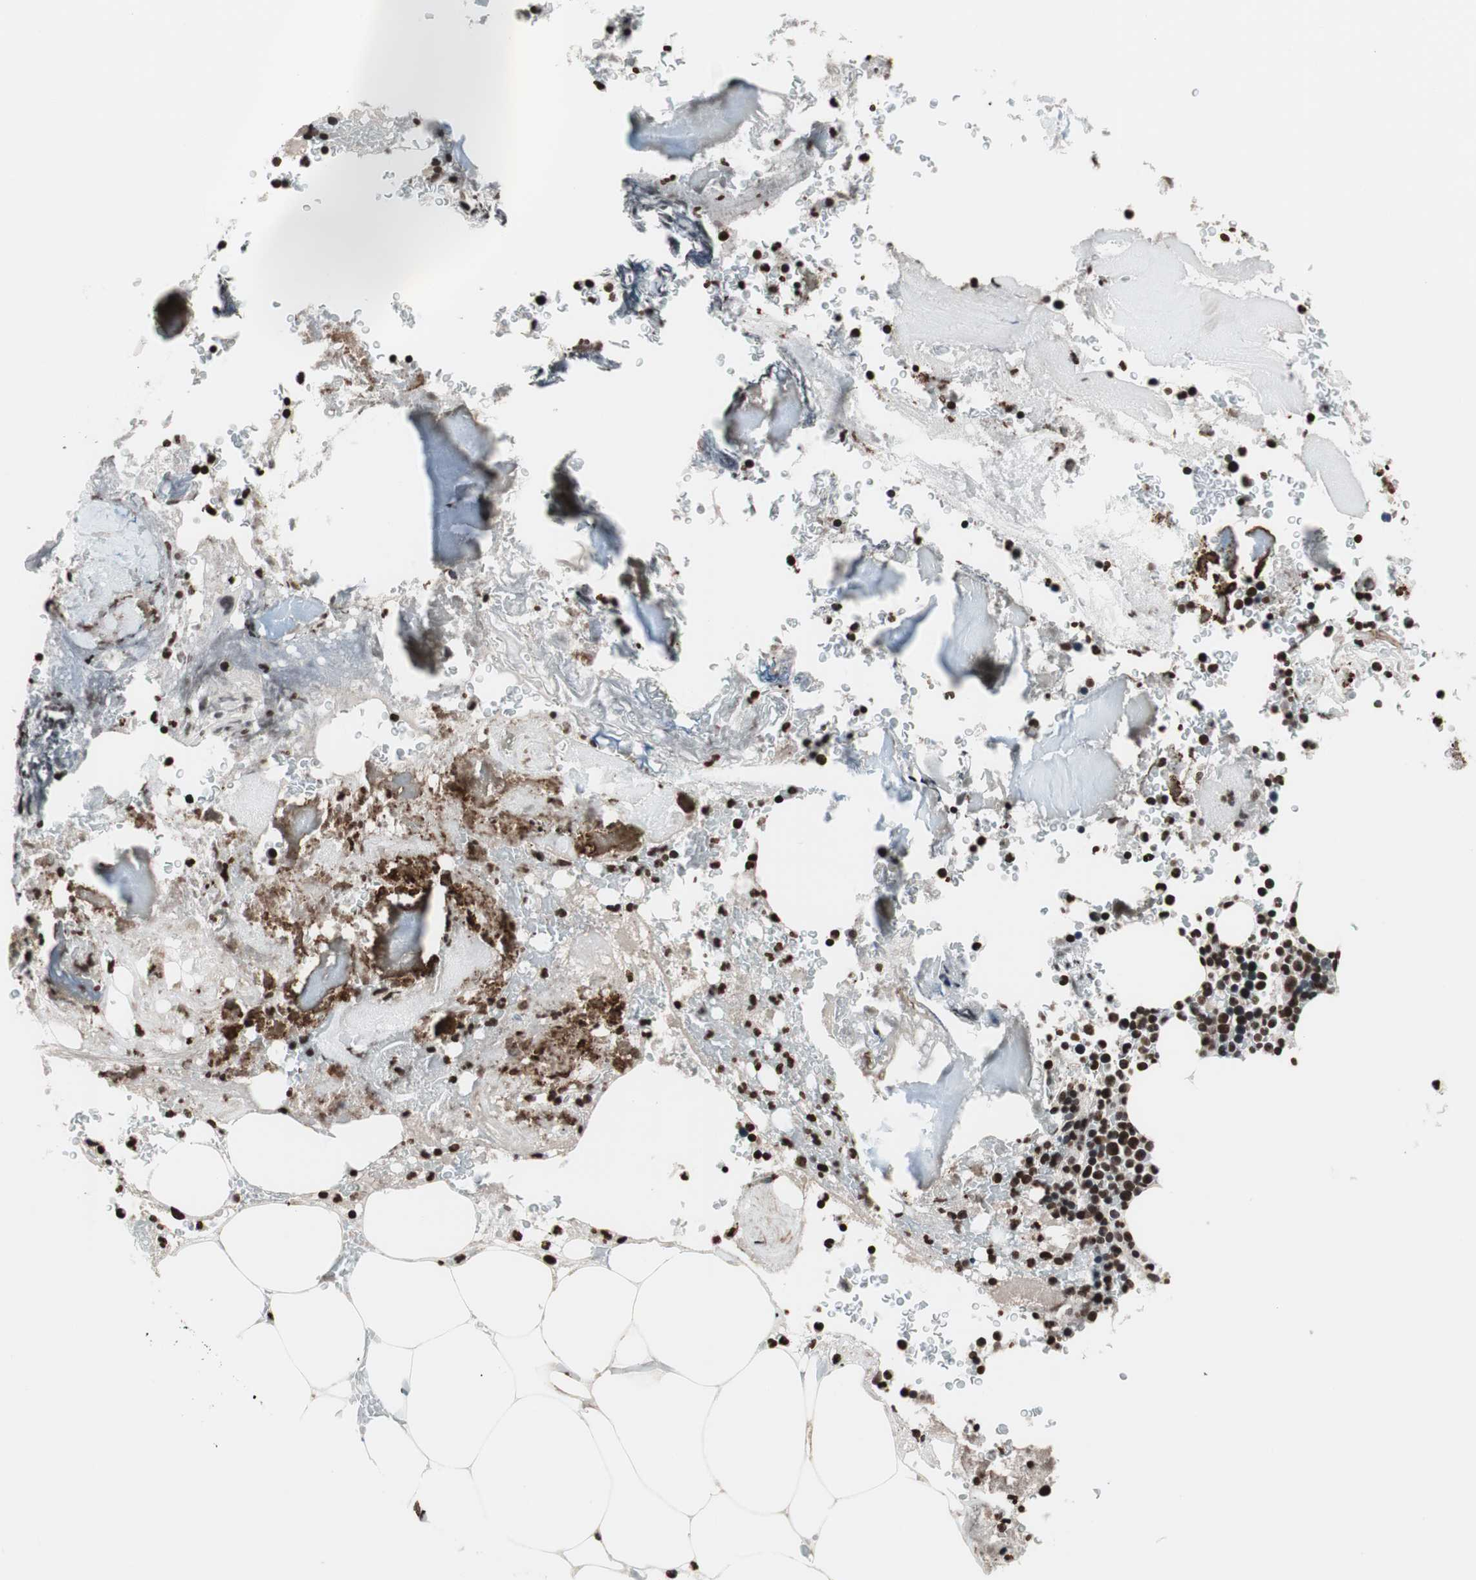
{"staining": {"intensity": "strong", "quantity": ">75%", "location": "nuclear"}, "tissue": "bone marrow", "cell_type": "Hematopoietic cells", "image_type": "normal", "snomed": [{"axis": "morphology", "description": "Normal tissue, NOS"}, {"axis": "topography", "description": "Bone marrow"}], "caption": "A histopathology image of human bone marrow stained for a protein demonstrates strong nuclear brown staining in hematopoietic cells. (brown staining indicates protein expression, while blue staining denotes nuclei).", "gene": "RFC1", "patient": {"sex": "male"}}